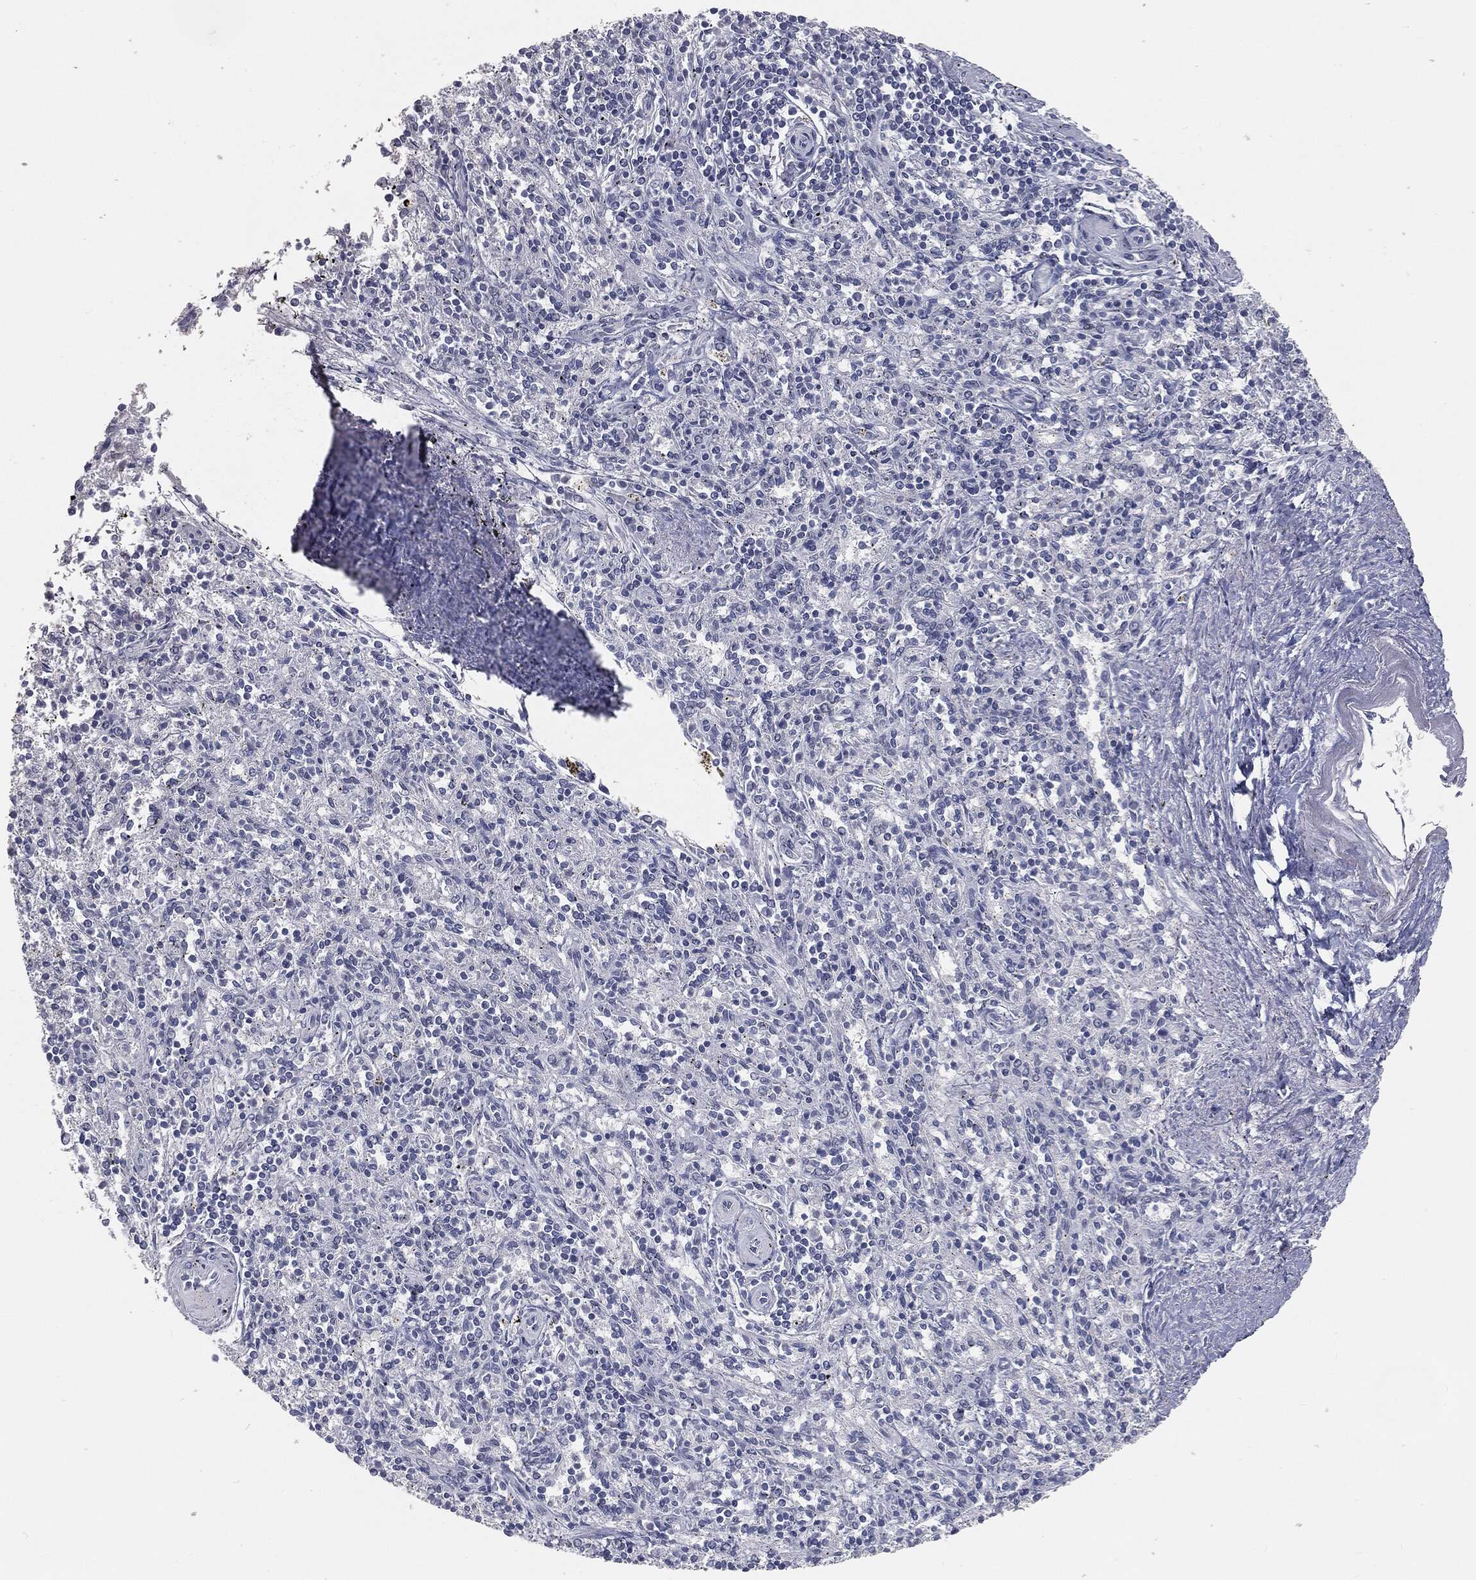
{"staining": {"intensity": "negative", "quantity": "none", "location": "none"}, "tissue": "spleen", "cell_type": "Cells in red pulp", "image_type": "normal", "snomed": [{"axis": "morphology", "description": "Normal tissue, NOS"}, {"axis": "topography", "description": "Spleen"}], "caption": "High power microscopy micrograph of an immunohistochemistry (IHC) histopathology image of unremarkable spleen, revealing no significant expression in cells in red pulp.", "gene": "PRAME", "patient": {"sex": "male", "age": 69}}